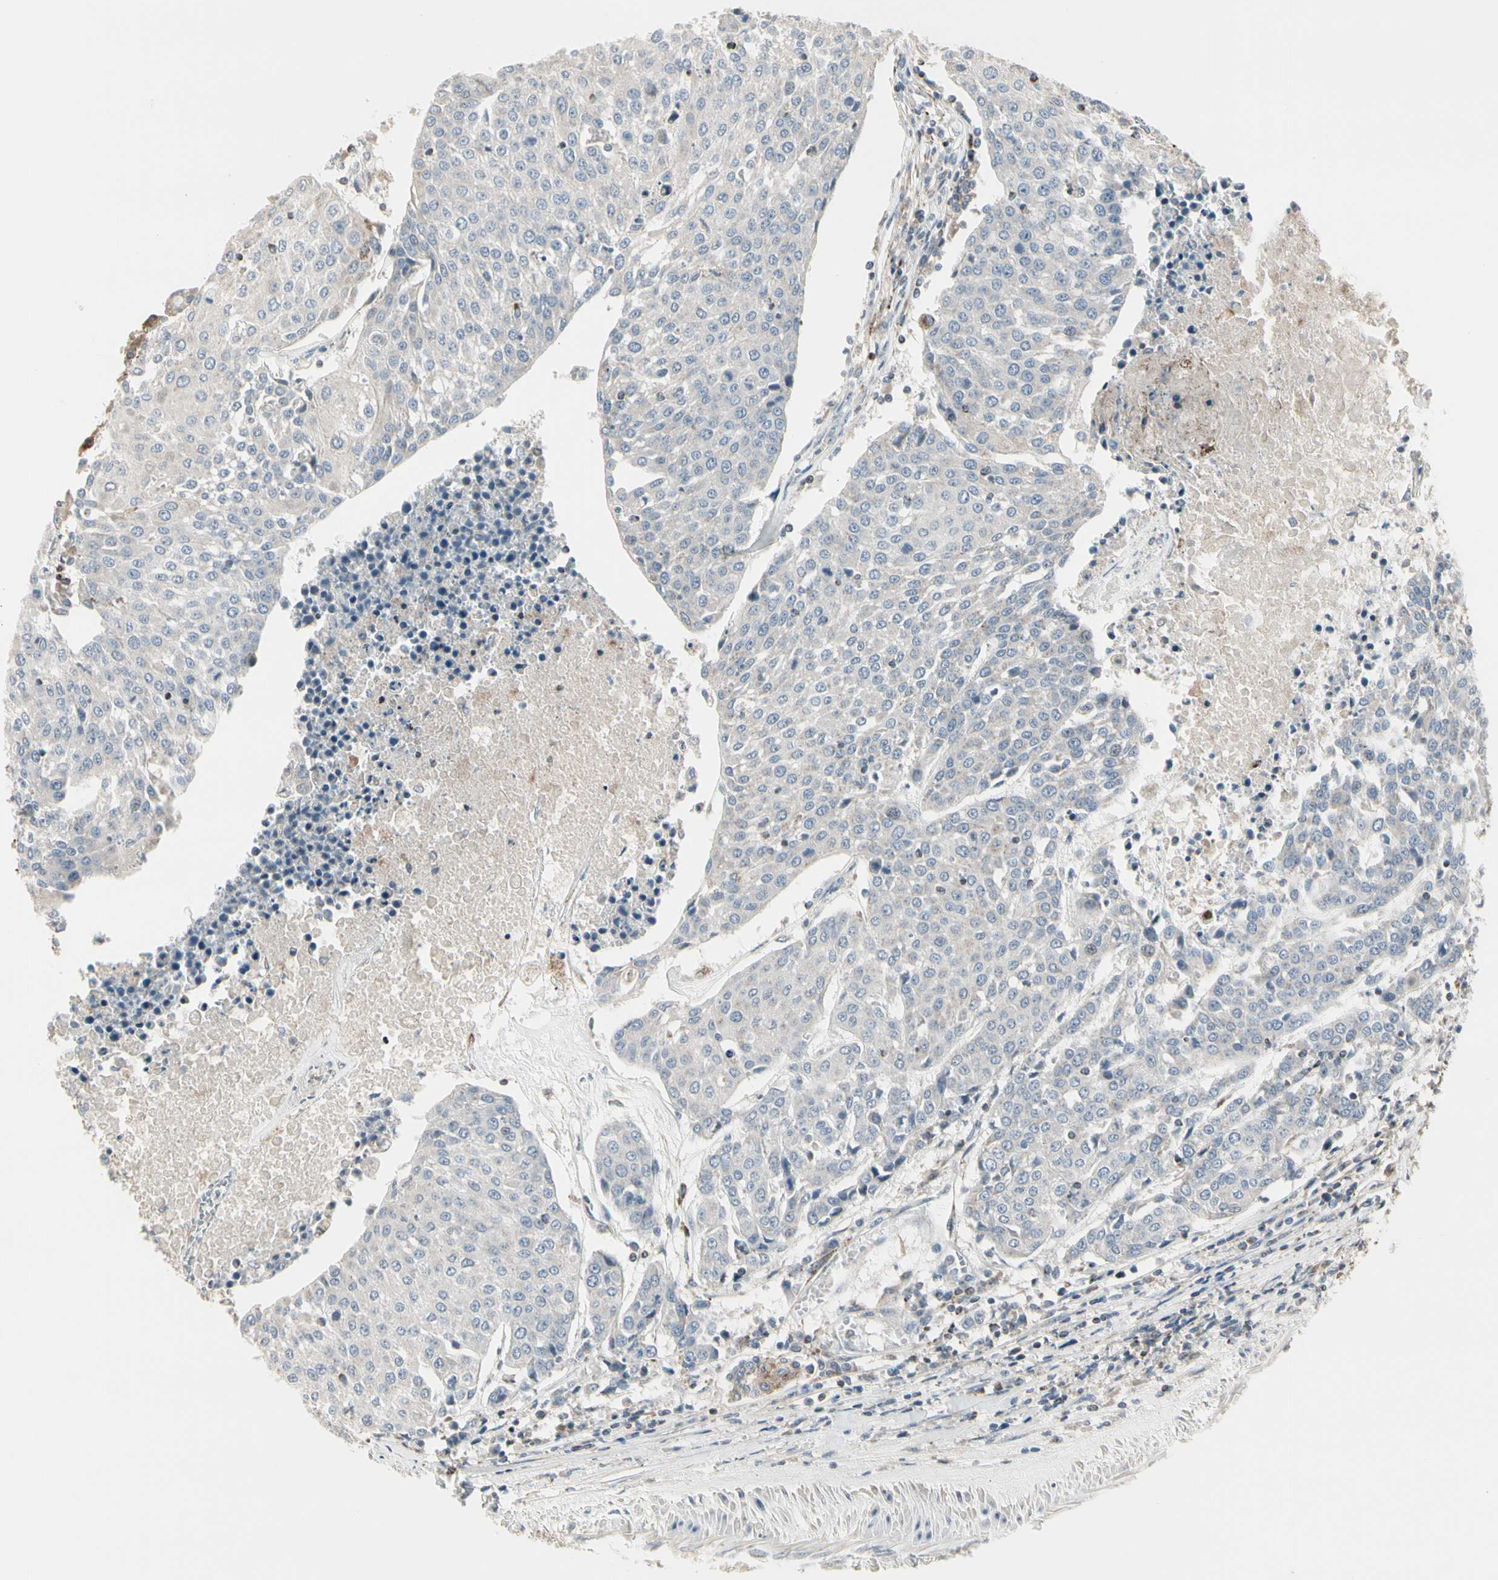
{"staining": {"intensity": "negative", "quantity": "none", "location": "none"}, "tissue": "urothelial cancer", "cell_type": "Tumor cells", "image_type": "cancer", "snomed": [{"axis": "morphology", "description": "Urothelial carcinoma, High grade"}, {"axis": "topography", "description": "Urinary bladder"}], "caption": "This is a histopathology image of immunohistochemistry (IHC) staining of high-grade urothelial carcinoma, which shows no positivity in tumor cells.", "gene": "TMEM176A", "patient": {"sex": "female", "age": 85}}